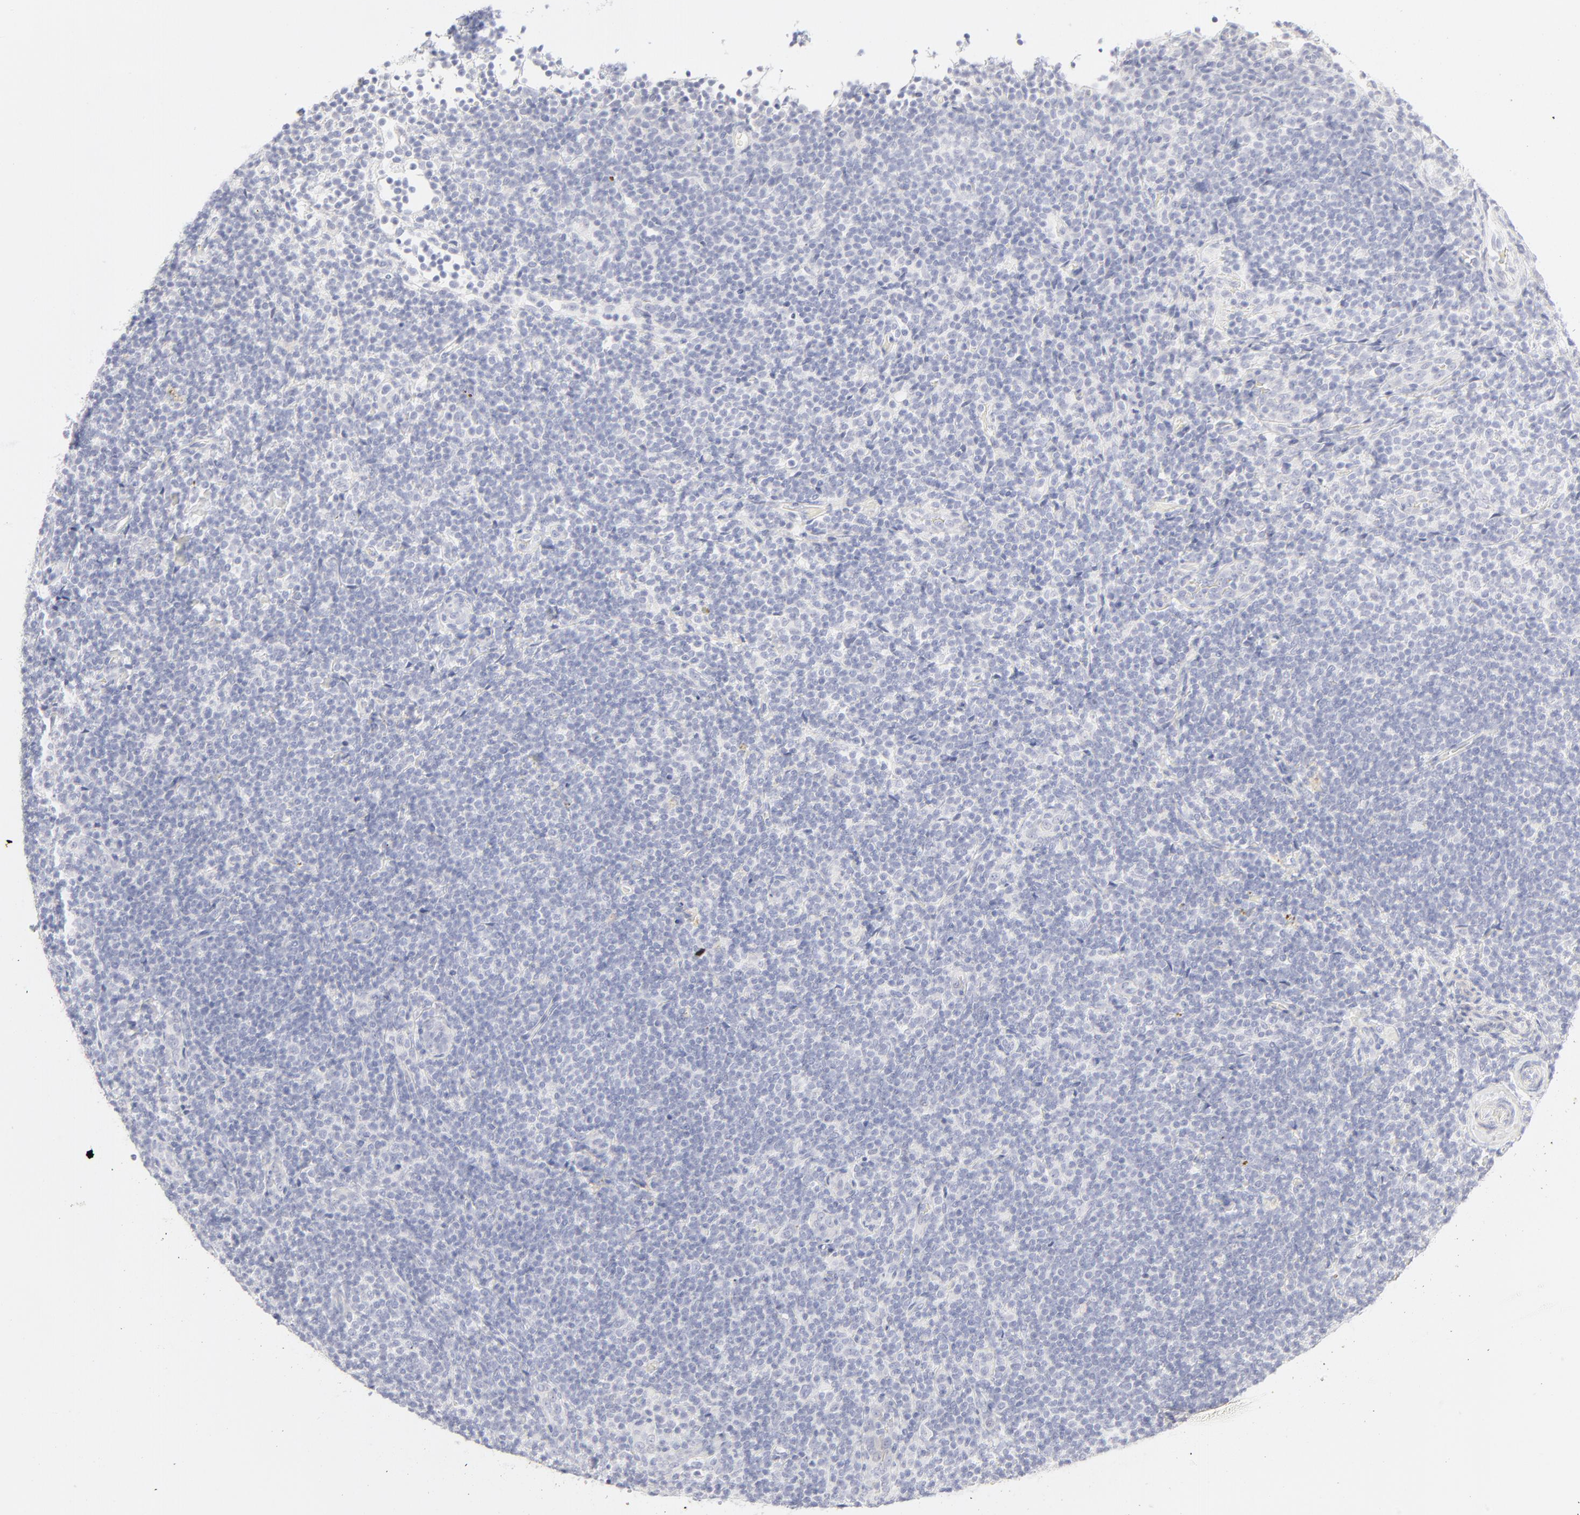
{"staining": {"intensity": "negative", "quantity": "none", "location": "none"}, "tissue": "lymphoma", "cell_type": "Tumor cells", "image_type": "cancer", "snomed": [{"axis": "morphology", "description": "Malignant lymphoma, non-Hodgkin's type, Low grade"}, {"axis": "topography", "description": "Lymph node"}], "caption": "Immunohistochemical staining of human lymphoma displays no significant positivity in tumor cells.", "gene": "NPNT", "patient": {"sex": "female", "age": 76}}